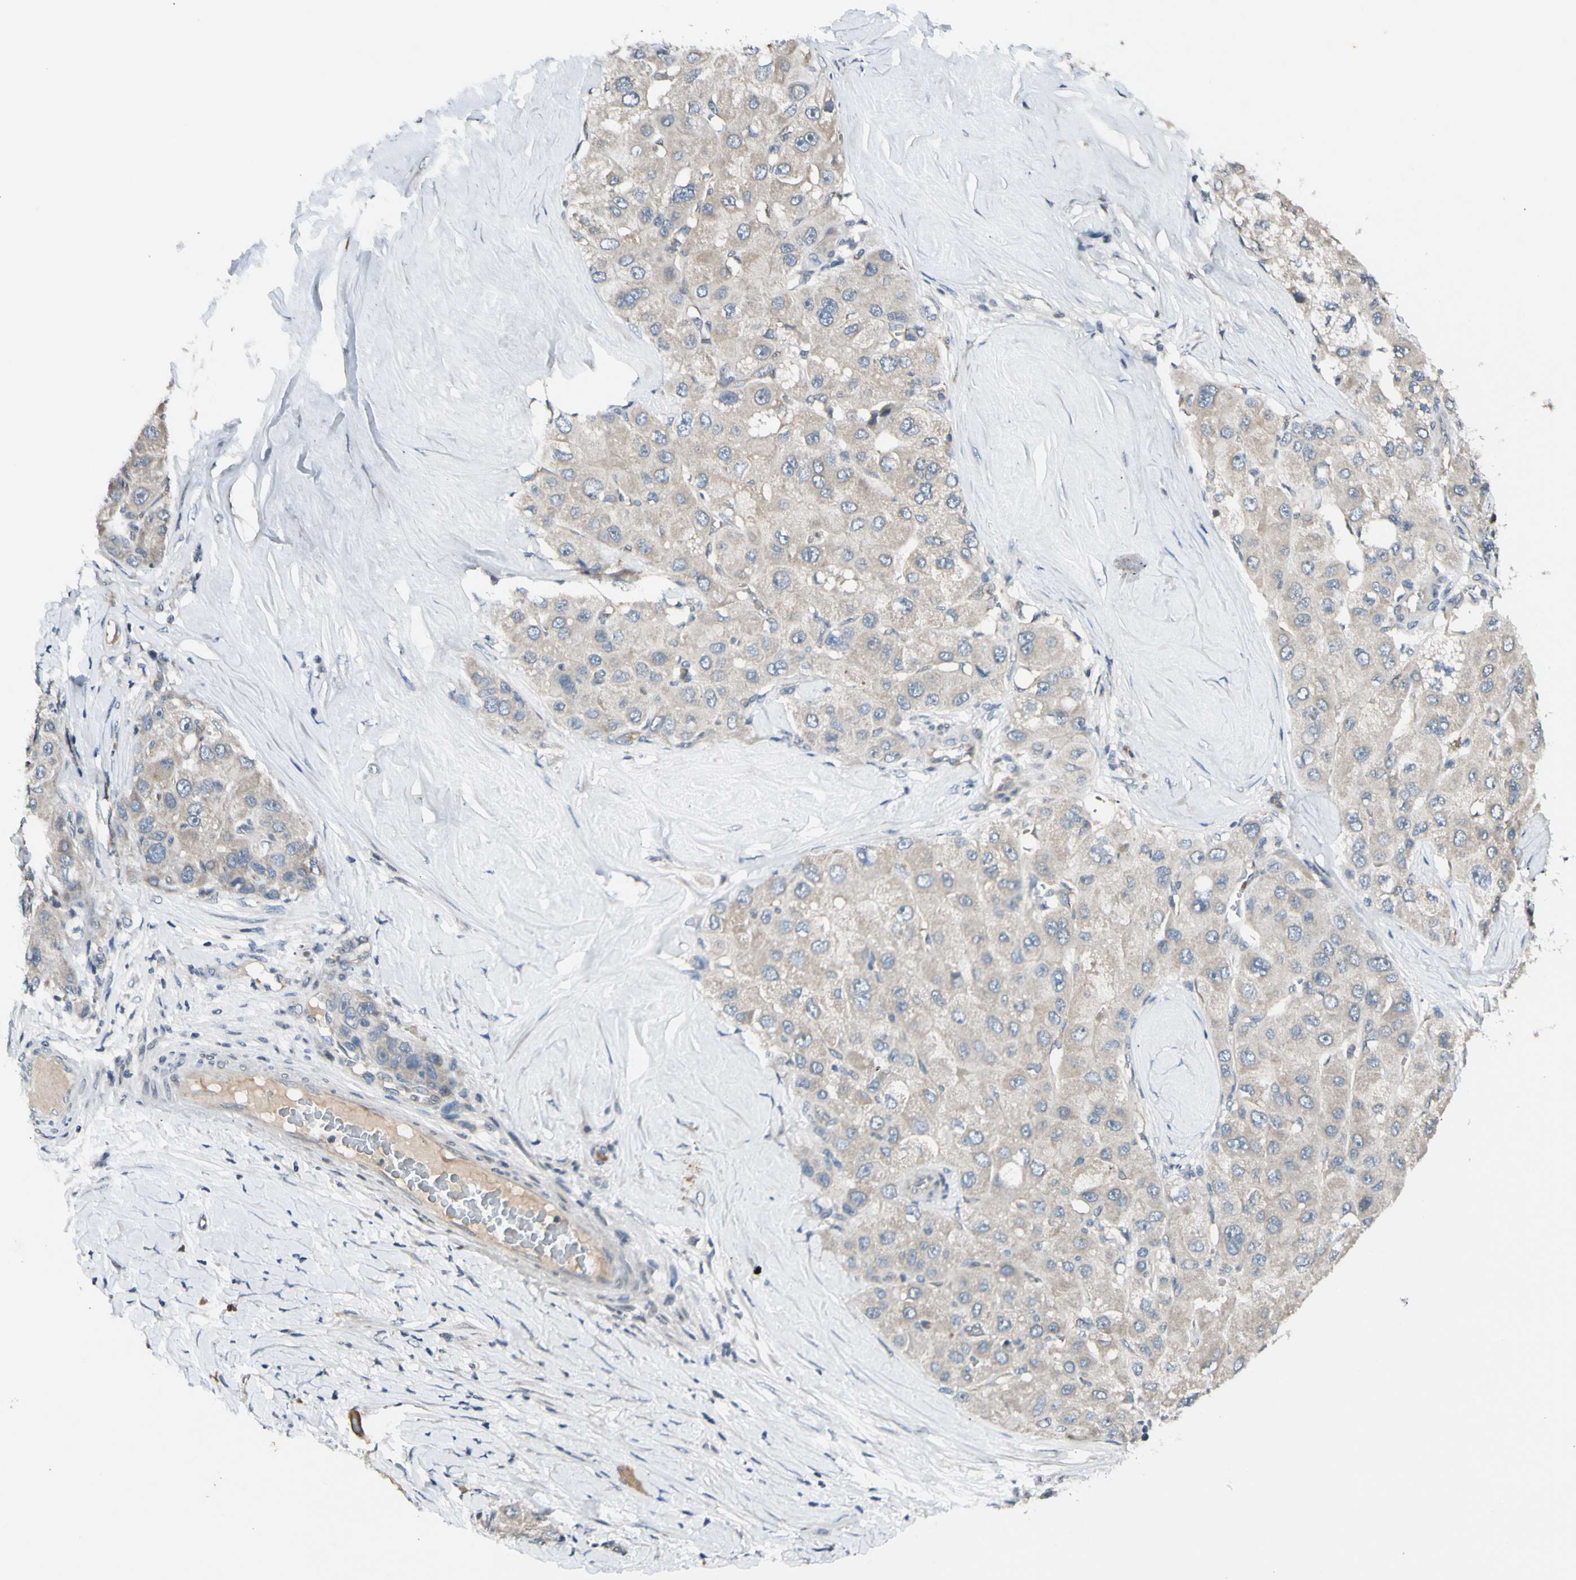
{"staining": {"intensity": "weak", "quantity": ">75%", "location": "cytoplasmic/membranous"}, "tissue": "liver cancer", "cell_type": "Tumor cells", "image_type": "cancer", "snomed": [{"axis": "morphology", "description": "Carcinoma, Hepatocellular, NOS"}, {"axis": "topography", "description": "Liver"}], "caption": "Tumor cells reveal low levels of weak cytoplasmic/membranous staining in approximately >75% of cells in human hepatocellular carcinoma (liver). (Stains: DAB (3,3'-diaminobenzidine) in brown, nuclei in blue, Microscopy: brightfield microscopy at high magnification).", "gene": "FGF10", "patient": {"sex": "male", "age": 80}}